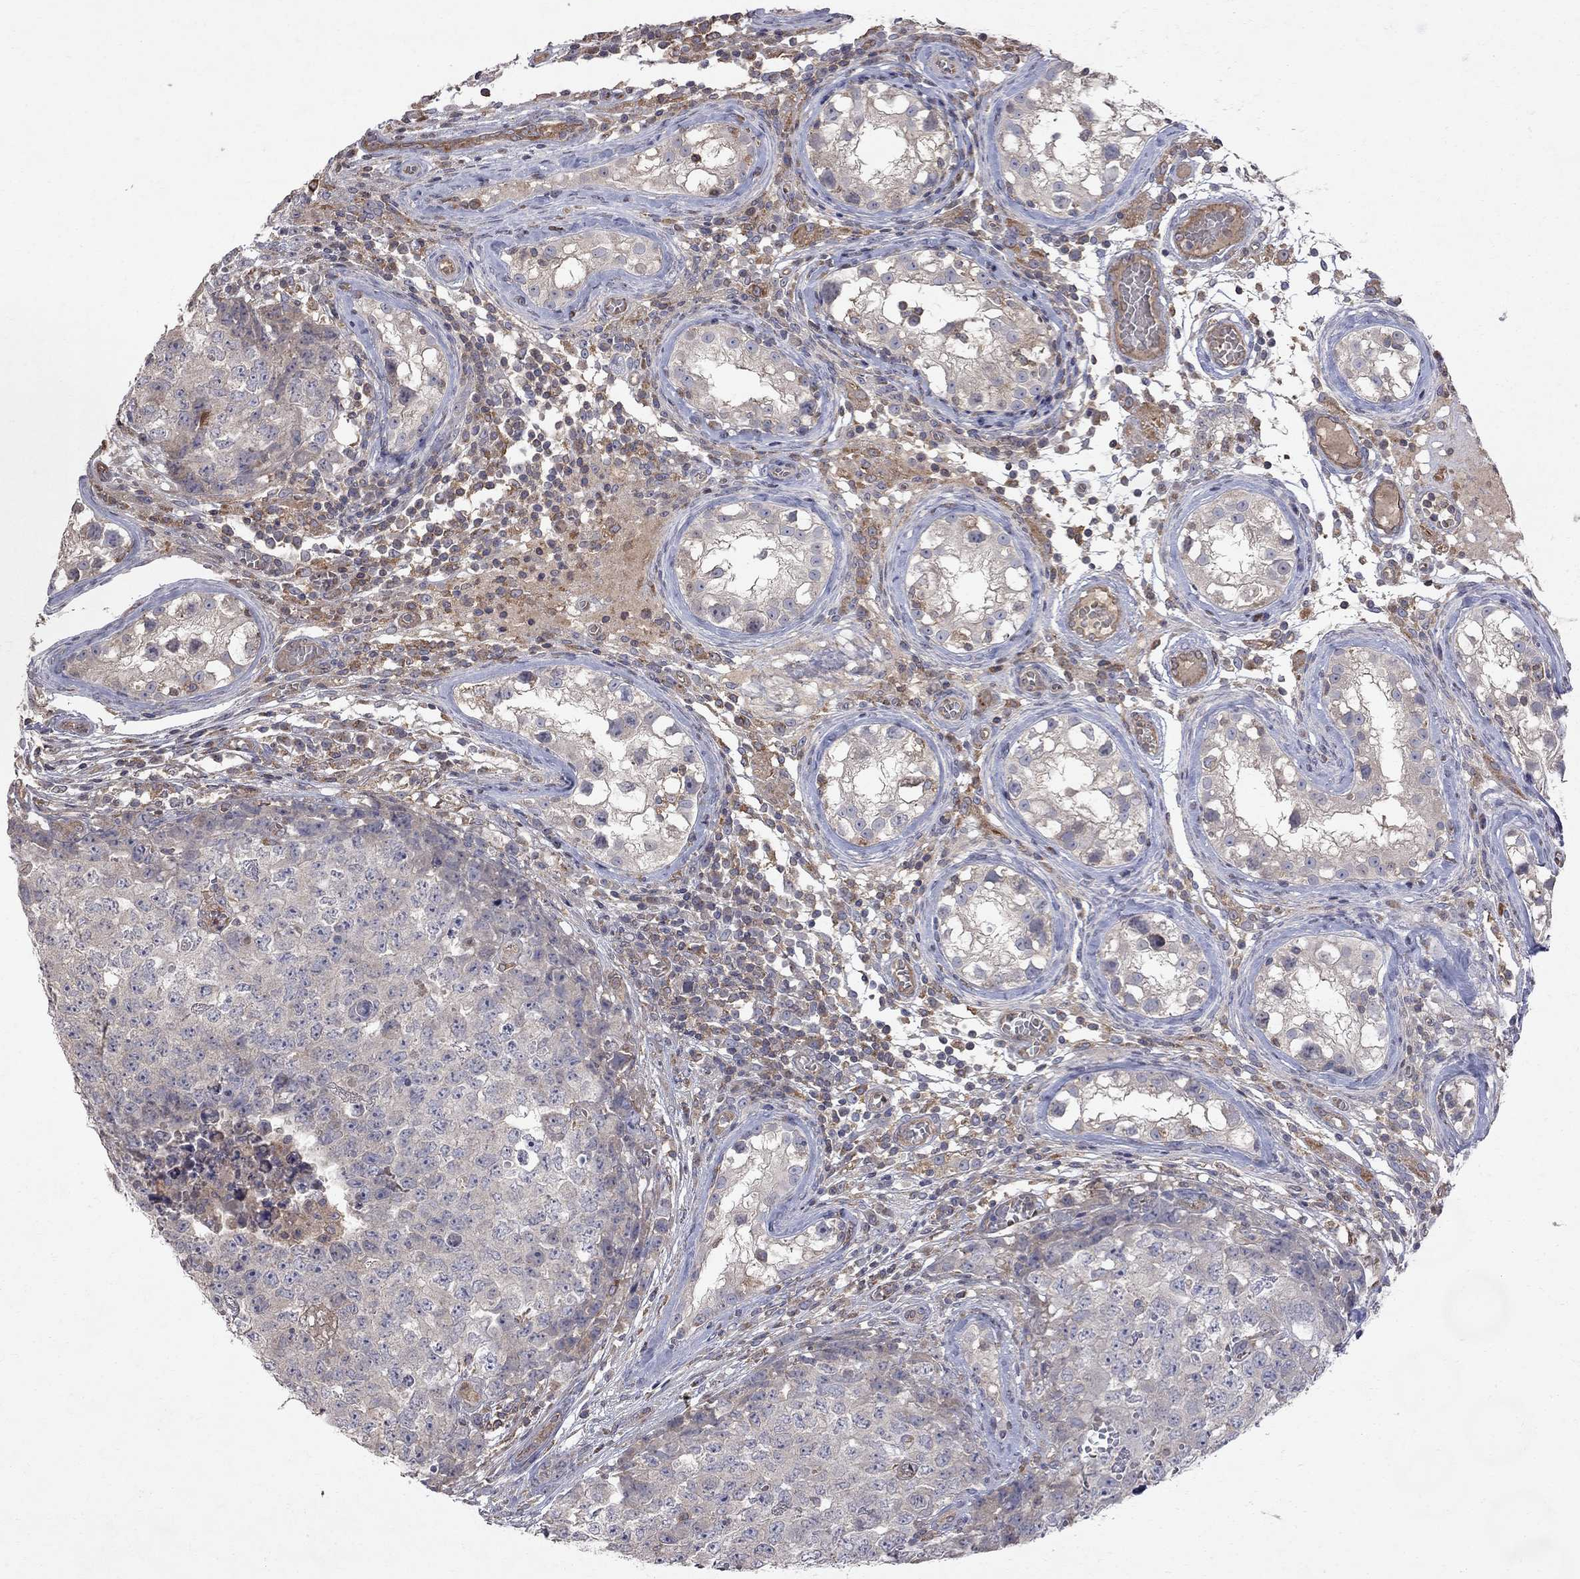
{"staining": {"intensity": "negative", "quantity": "none", "location": "none"}, "tissue": "testis cancer", "cell_type": "Tumor cells", "image_type": "cancer", "snomed": [{"axis": "morphology", "description": "Carcinoma, Embryonal, NOS"}, {"axis": "topography", "description": "Testis"}], "caption": "The micrograph shows no significant staining in tumor cells of testis cancer (embryonal carcinoma).", "gene": "ABI3", "patient": {"sex": "male", "age": 23}}